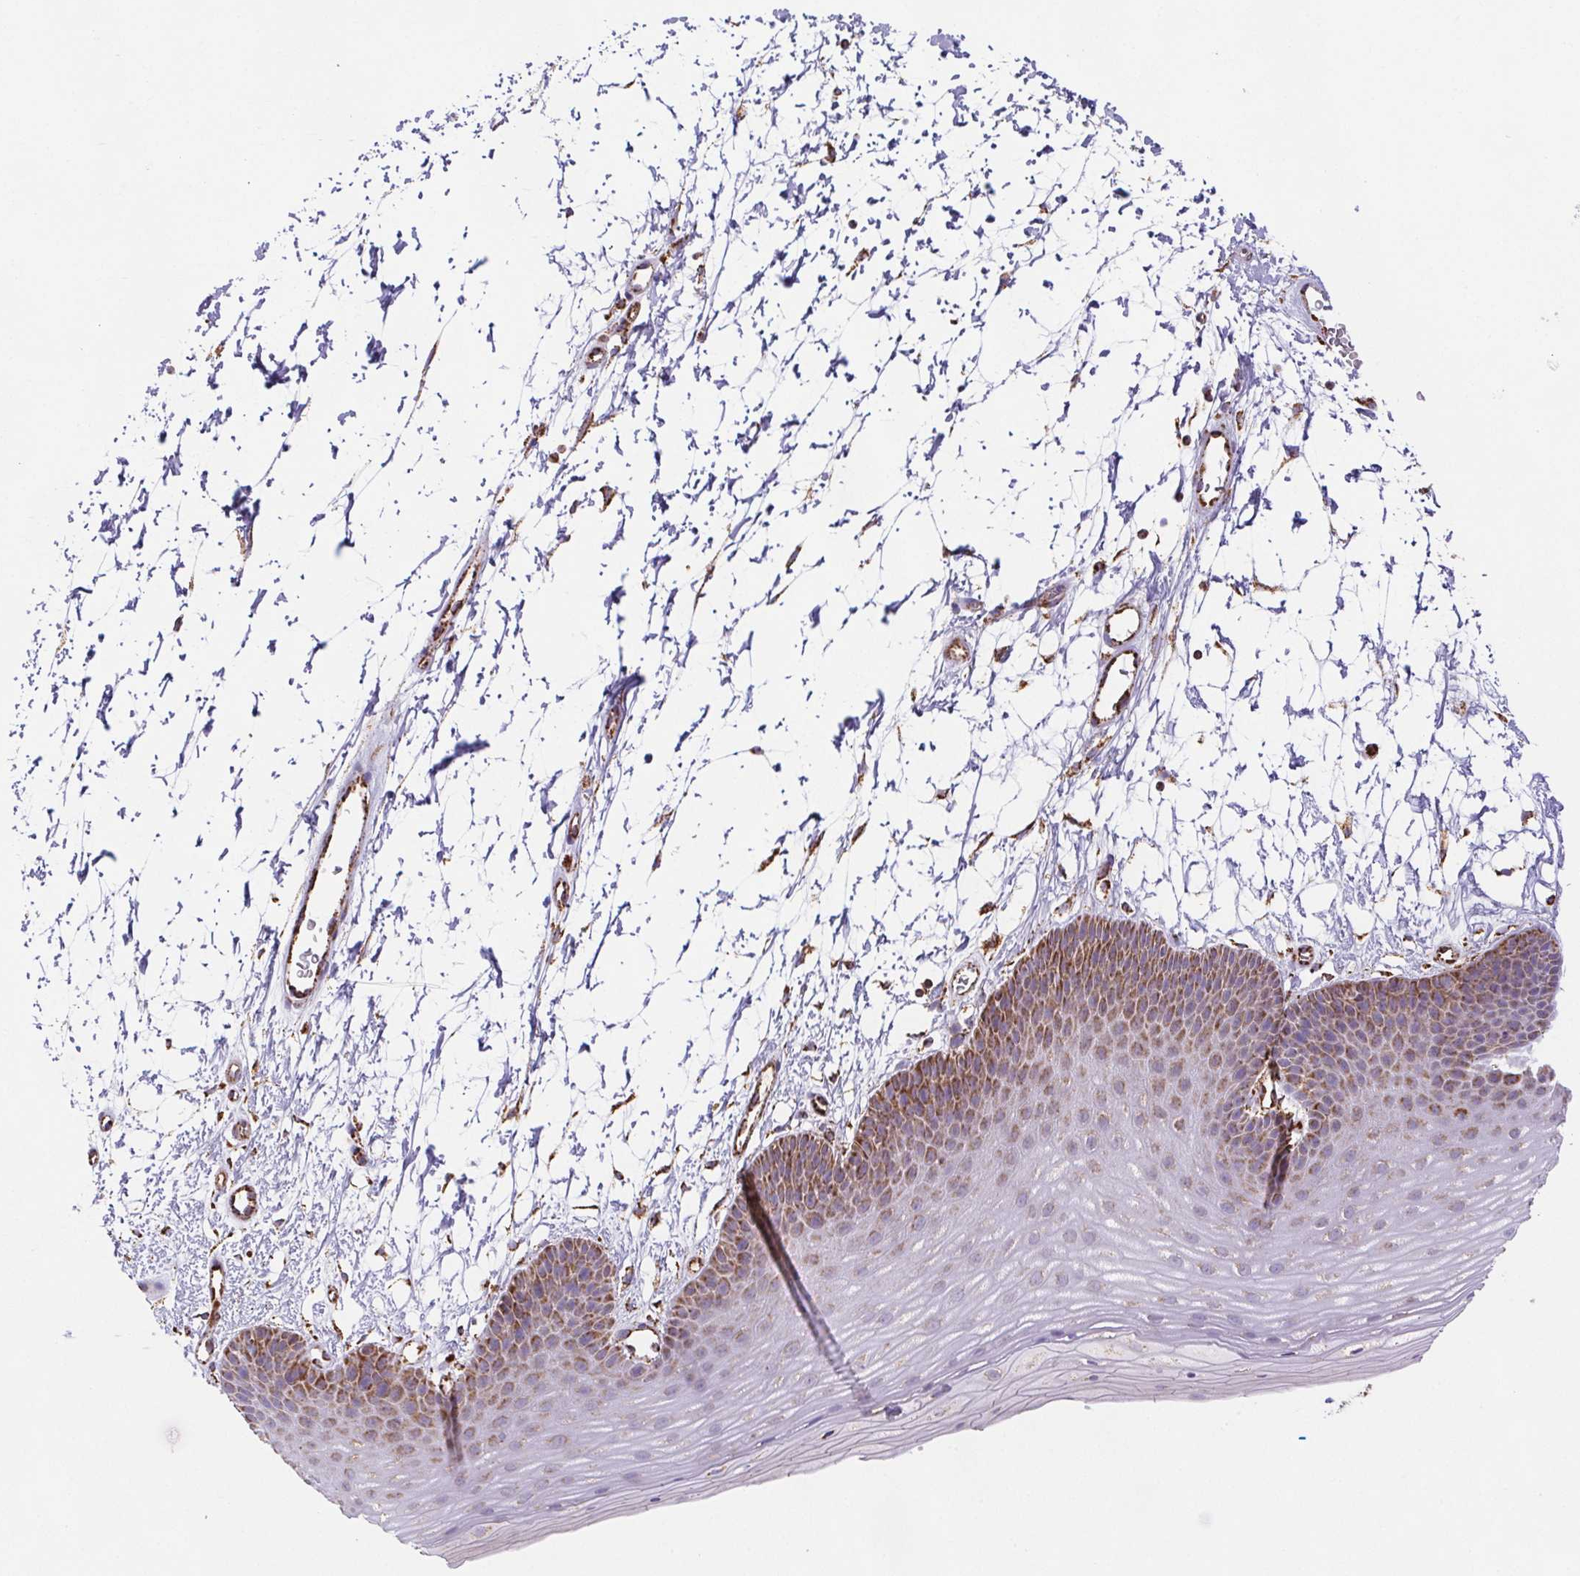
{"staining": {"intensity": "moderate", "quantity": "25%-75%", "location": "cytoplasmic/membranous"}, "tissue": "skin", "cell_type": "Epidermal cells", "image_type": "normal", "snomed": [{"axis": "morphology", "description": "Normal tissue, NOS"}, {"axis": "topography", "description": "Anal"}], "caption": "This image reveals immunohistochemistry staining of benign human skin, with medium moderate cytoplasmic/membranous staining in about 25%-75% of epidermal cells.", "gene": "NIPSNAP2", "patient": {"sex": "male", "age": 53}}